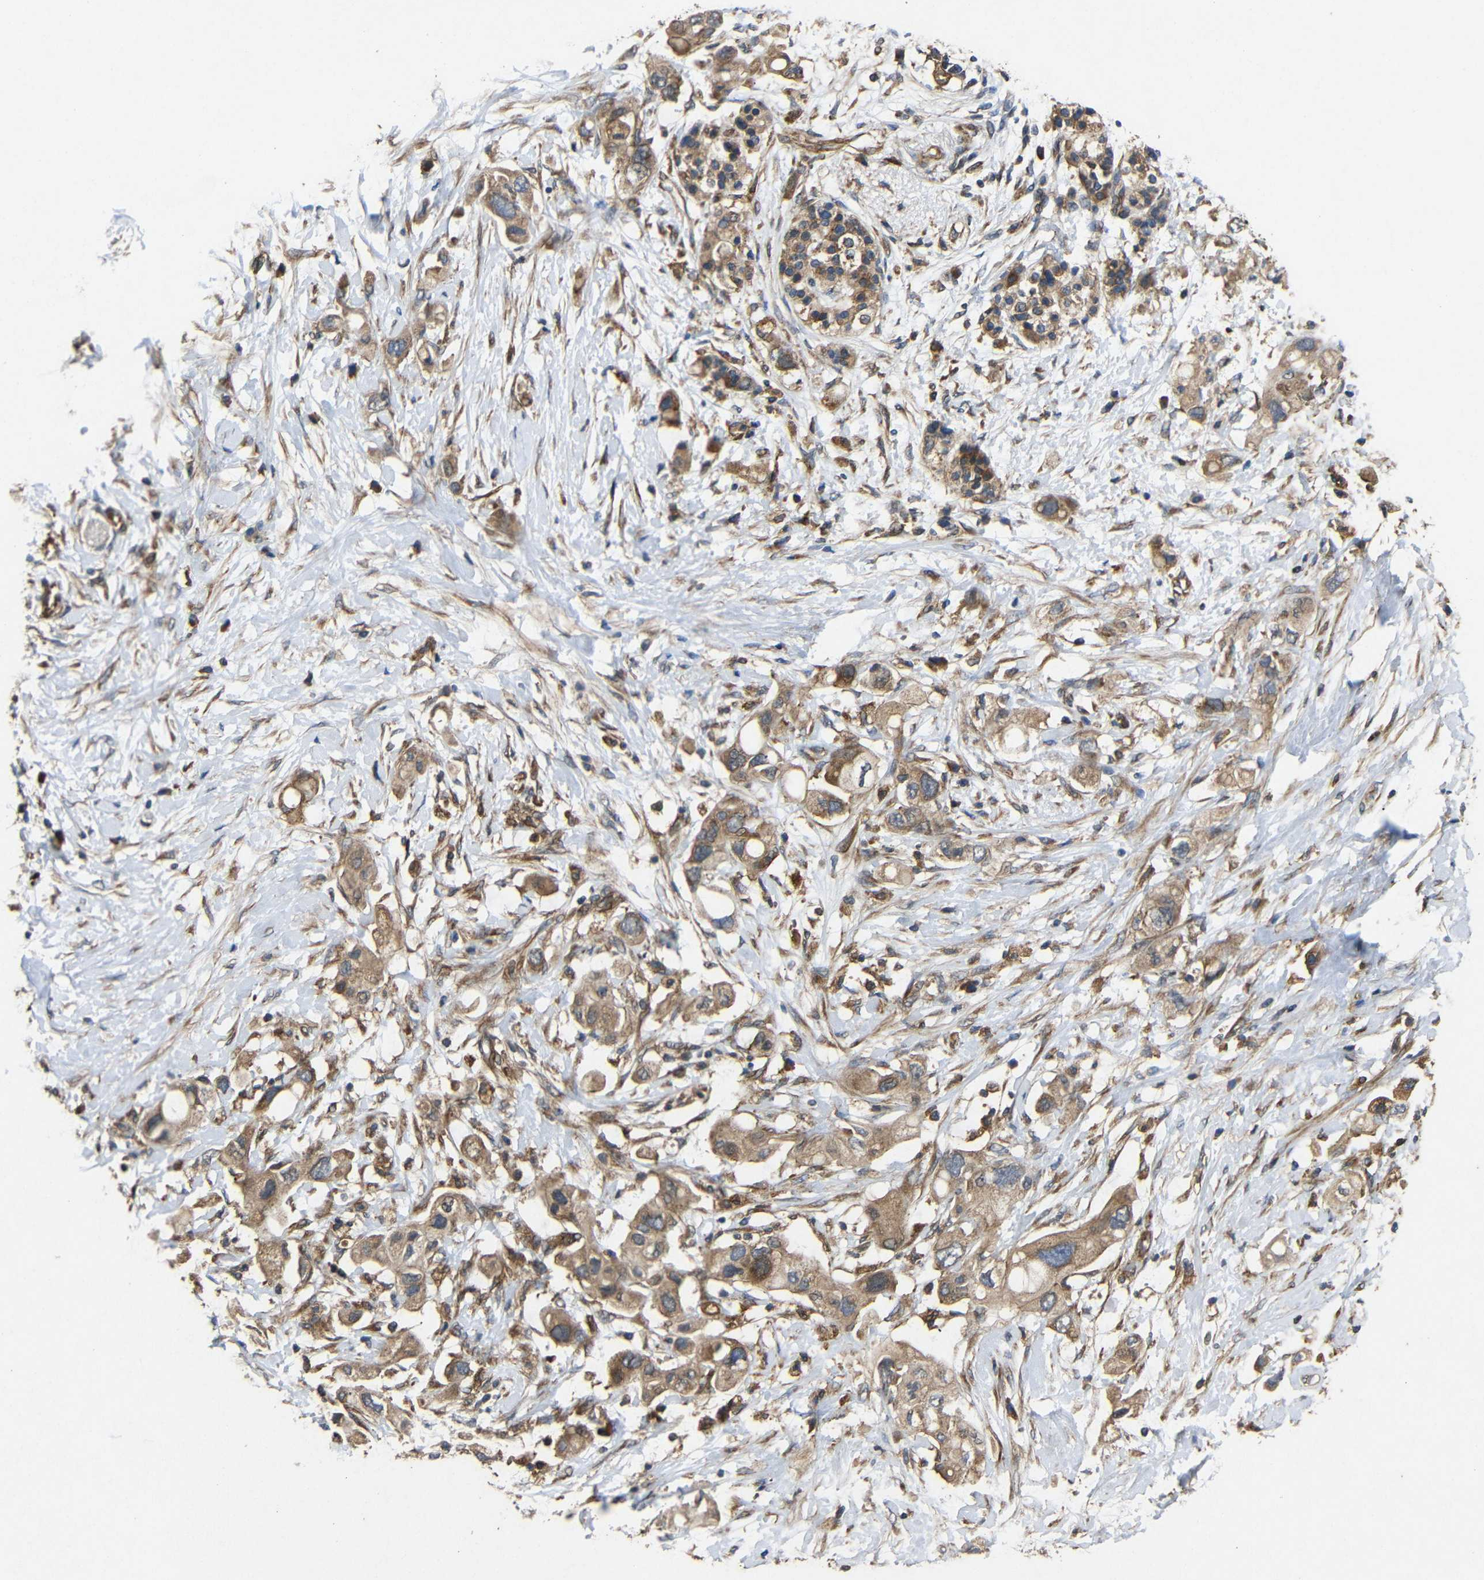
{"staining": {"intensity": "moderate", "quantity": ">75%", "location": "cytoplasmic/membranous"}, "tissue": "pancreatic cancer", "cell_type": "Tumor cells", "image_type": "cancer", "snomed": [{"axis": "morphology", "description": "Adenocarcinoma, NOS"}, {"axis": "topography", "description": "Pancreas"}], "caption": "DAB immunohistochemical staining of pancreatic cancer (adenocarcinoma) displays moderate cytoplasmic/membranous protein staining in about >75% of tumor cells.", "gene": "EIF2S1", "patient": {"sex": "female", "age": 56}}